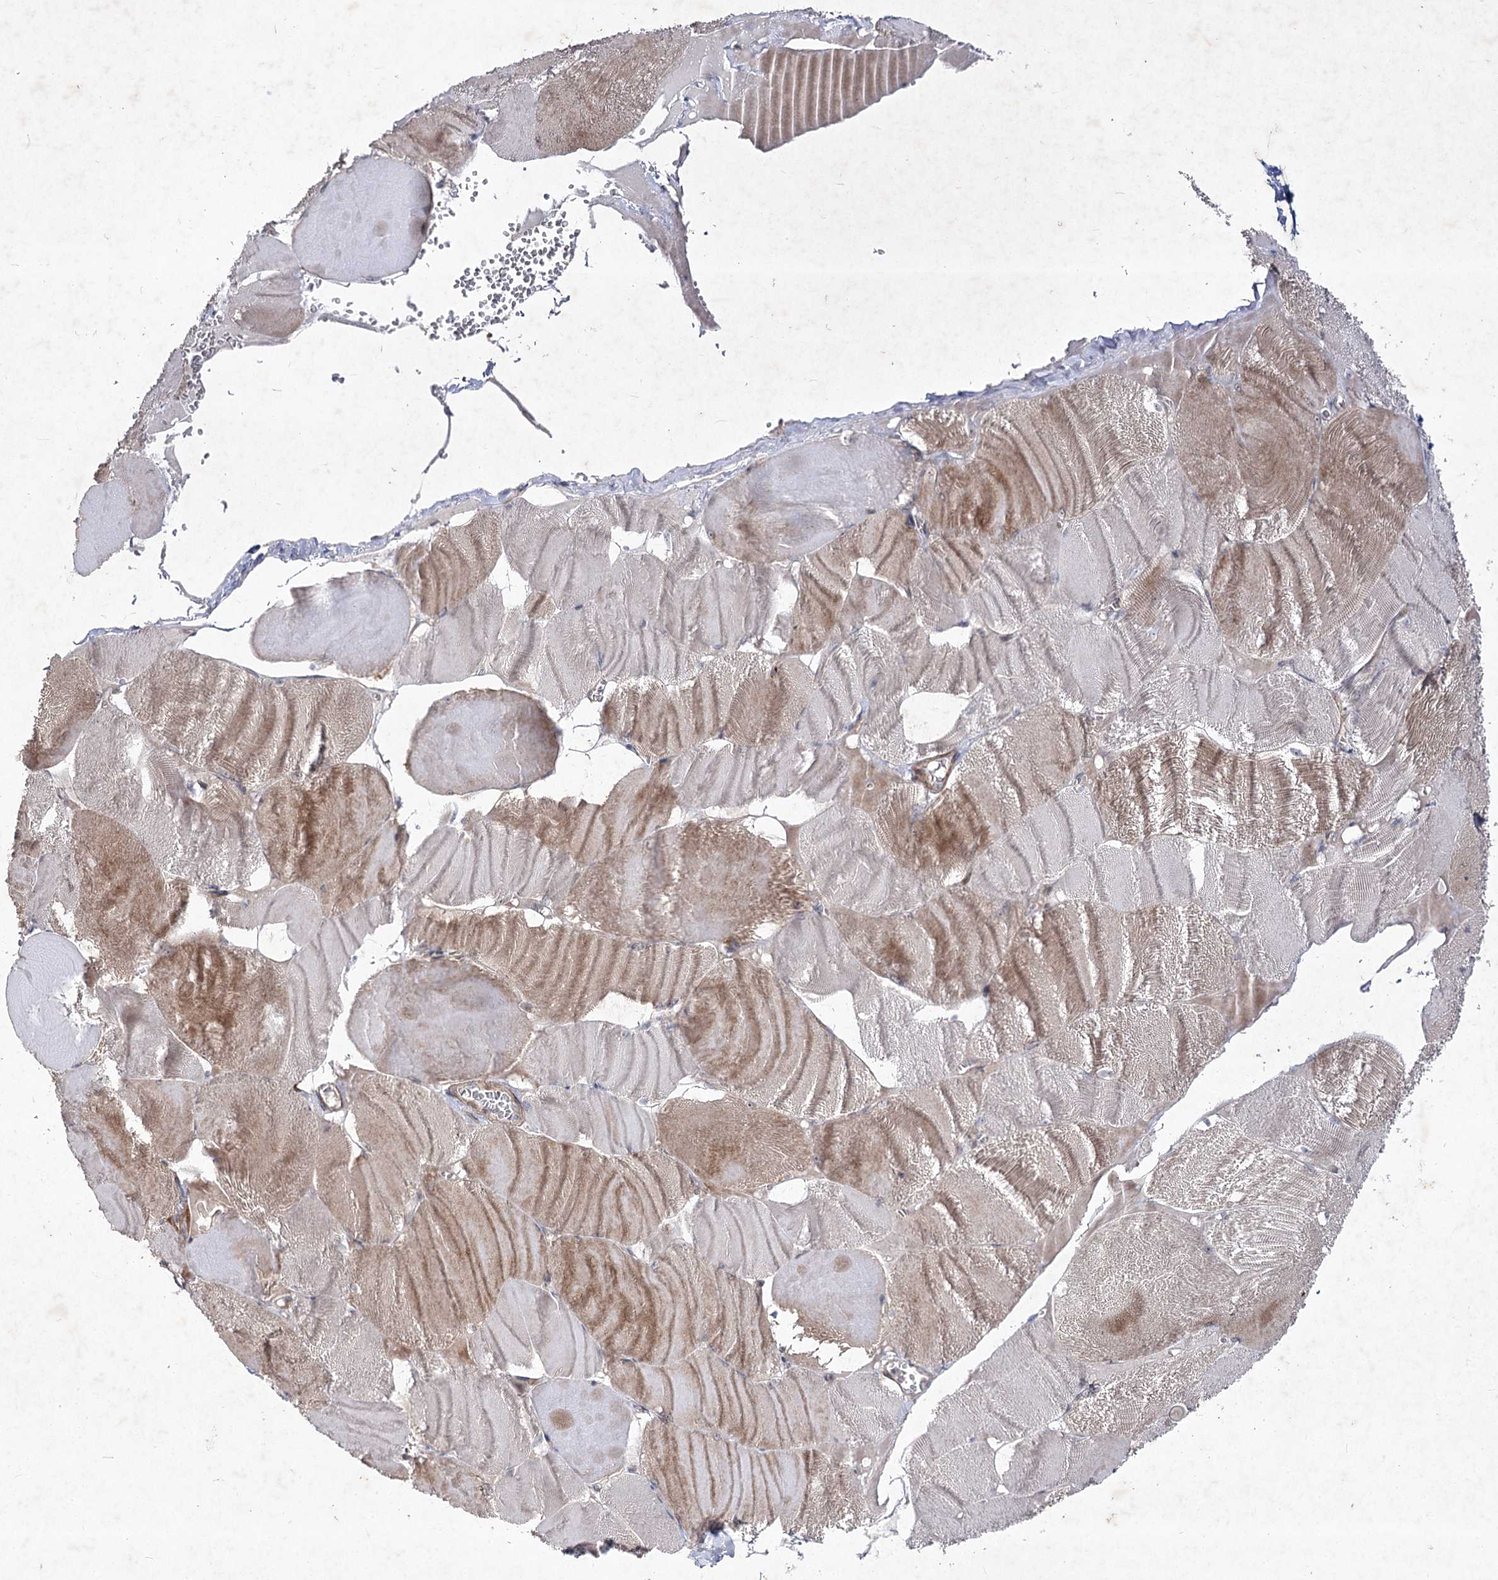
{"staining": {"intensity": "moderate", "quantity": "25%-75%", "location": "cytoplasmic/membranous"}, "tissue": "skeletal muscle", "cell_type": "Myocytes", "image_type": "normal", "snomed": [{"axis": "morphology", "description": "Normal tissue, NOS"}, {"axis": "morphology", "description": "Basal cell carcinoma"}, {"axis": "topography", "description": "Skeletal muscle"}], "caption": "IHC of normal human skeletal muscle demonstrates medium levels of moderate cytoplasmic/membranous staining in approximately 25%-75% of myocytes.", "gene": "CIB2", "patient": {"sex": "female", "age": 64}}